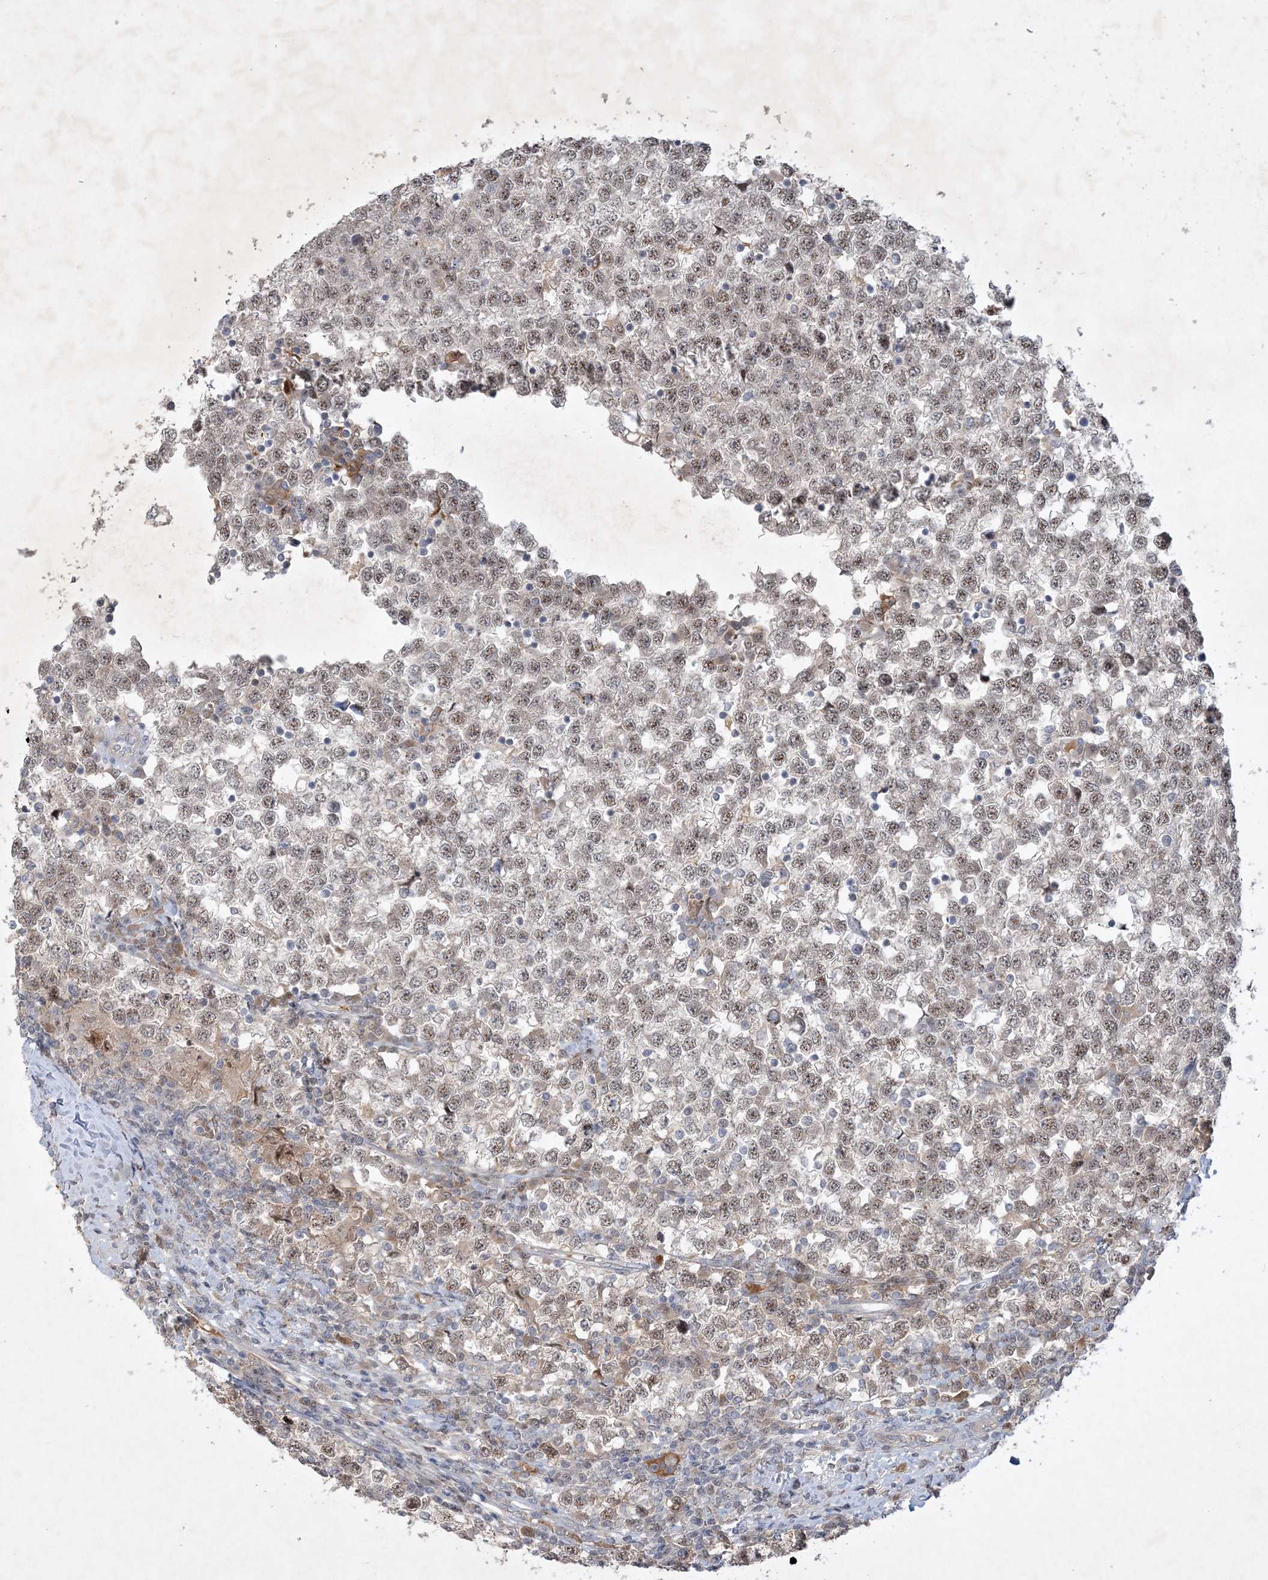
{"staining": {"intensity": "weak", "quantity": ">75%", "location": "nuclear"}, "tissue": "testis cancer", "cell_type": "Tumor cells", "image_type": "cancer", "snomed": [{"axis": "morphology", "description": "Seminoma, NOS"}, {"axis": "topography", "description": "Testis"}], "caption": "Testis cancer stained for a protein (brown) shows weak nuclear positive positivity in approximately >75% of tumor cells.", "gene": "THG1L", "patient": {"sex": "male", "age": 65}}